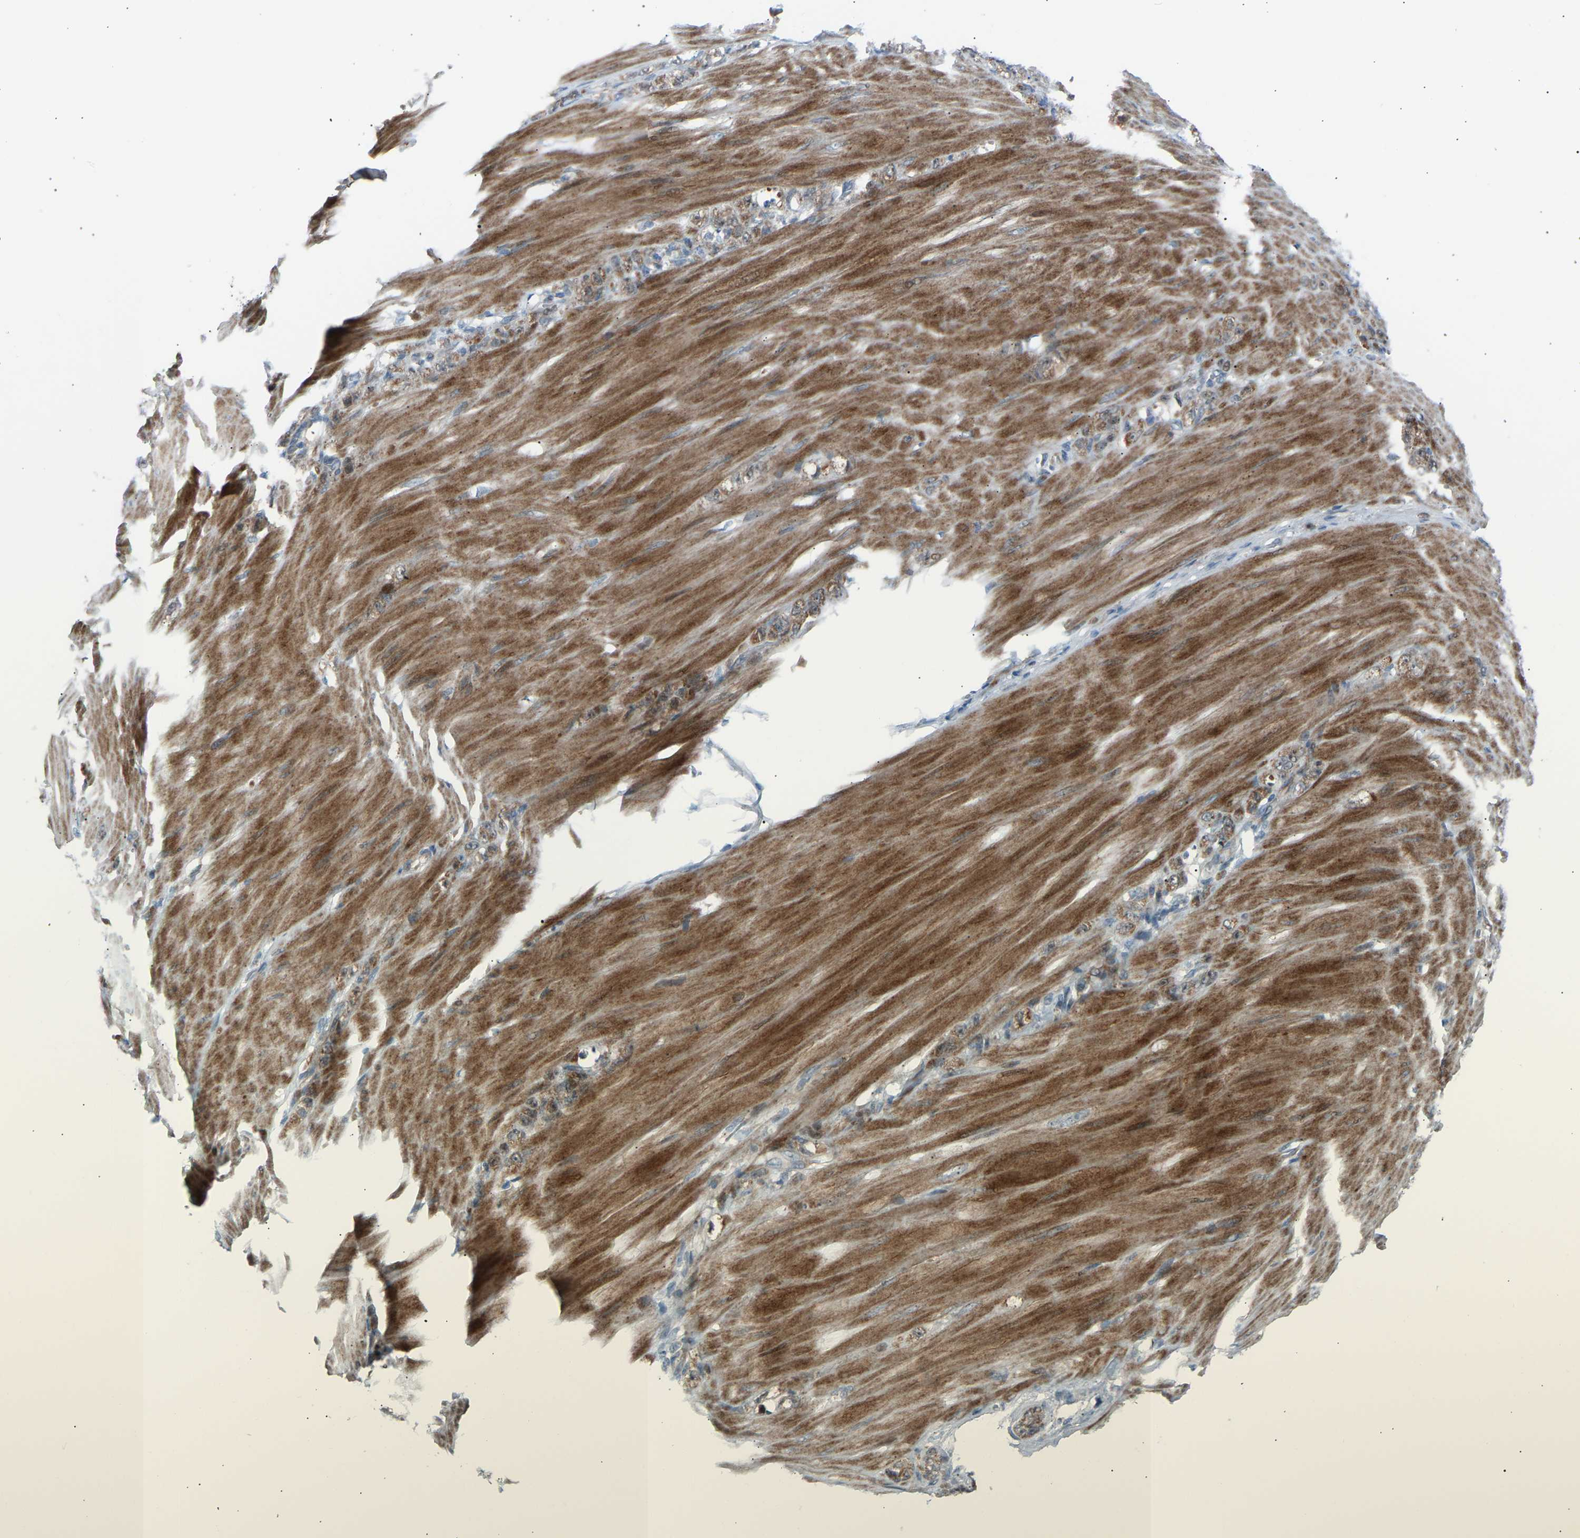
{"staining": {"intensity": "weak", "quantity": "25%-75%", "location": "cytoplasmic/membranous"}, "tissue": "stomach cancer", "cell_type": "Tumor cells", "image_type": "cancer", "snomed": [{"axis": "morphology", "description": "Normal tissue, NOS"}, {"axis": "morphology", "description": "Adenocarcinoma, NOS"}, {"axis": "topography", "description": "Stomach"}], "caption": "DAB (3,3'-diaminobenzidine) immunohistochemical staining of human adenocarcinoma (stomach) displays weak cytoplasmic/membranous protein positivity in about 25%-75% of tumor cells. (DAB IHC, brown staining for protein, blue staining for nuclei).", "gene": "VPS41", "patient": {"sex": "male", "age": 82}}